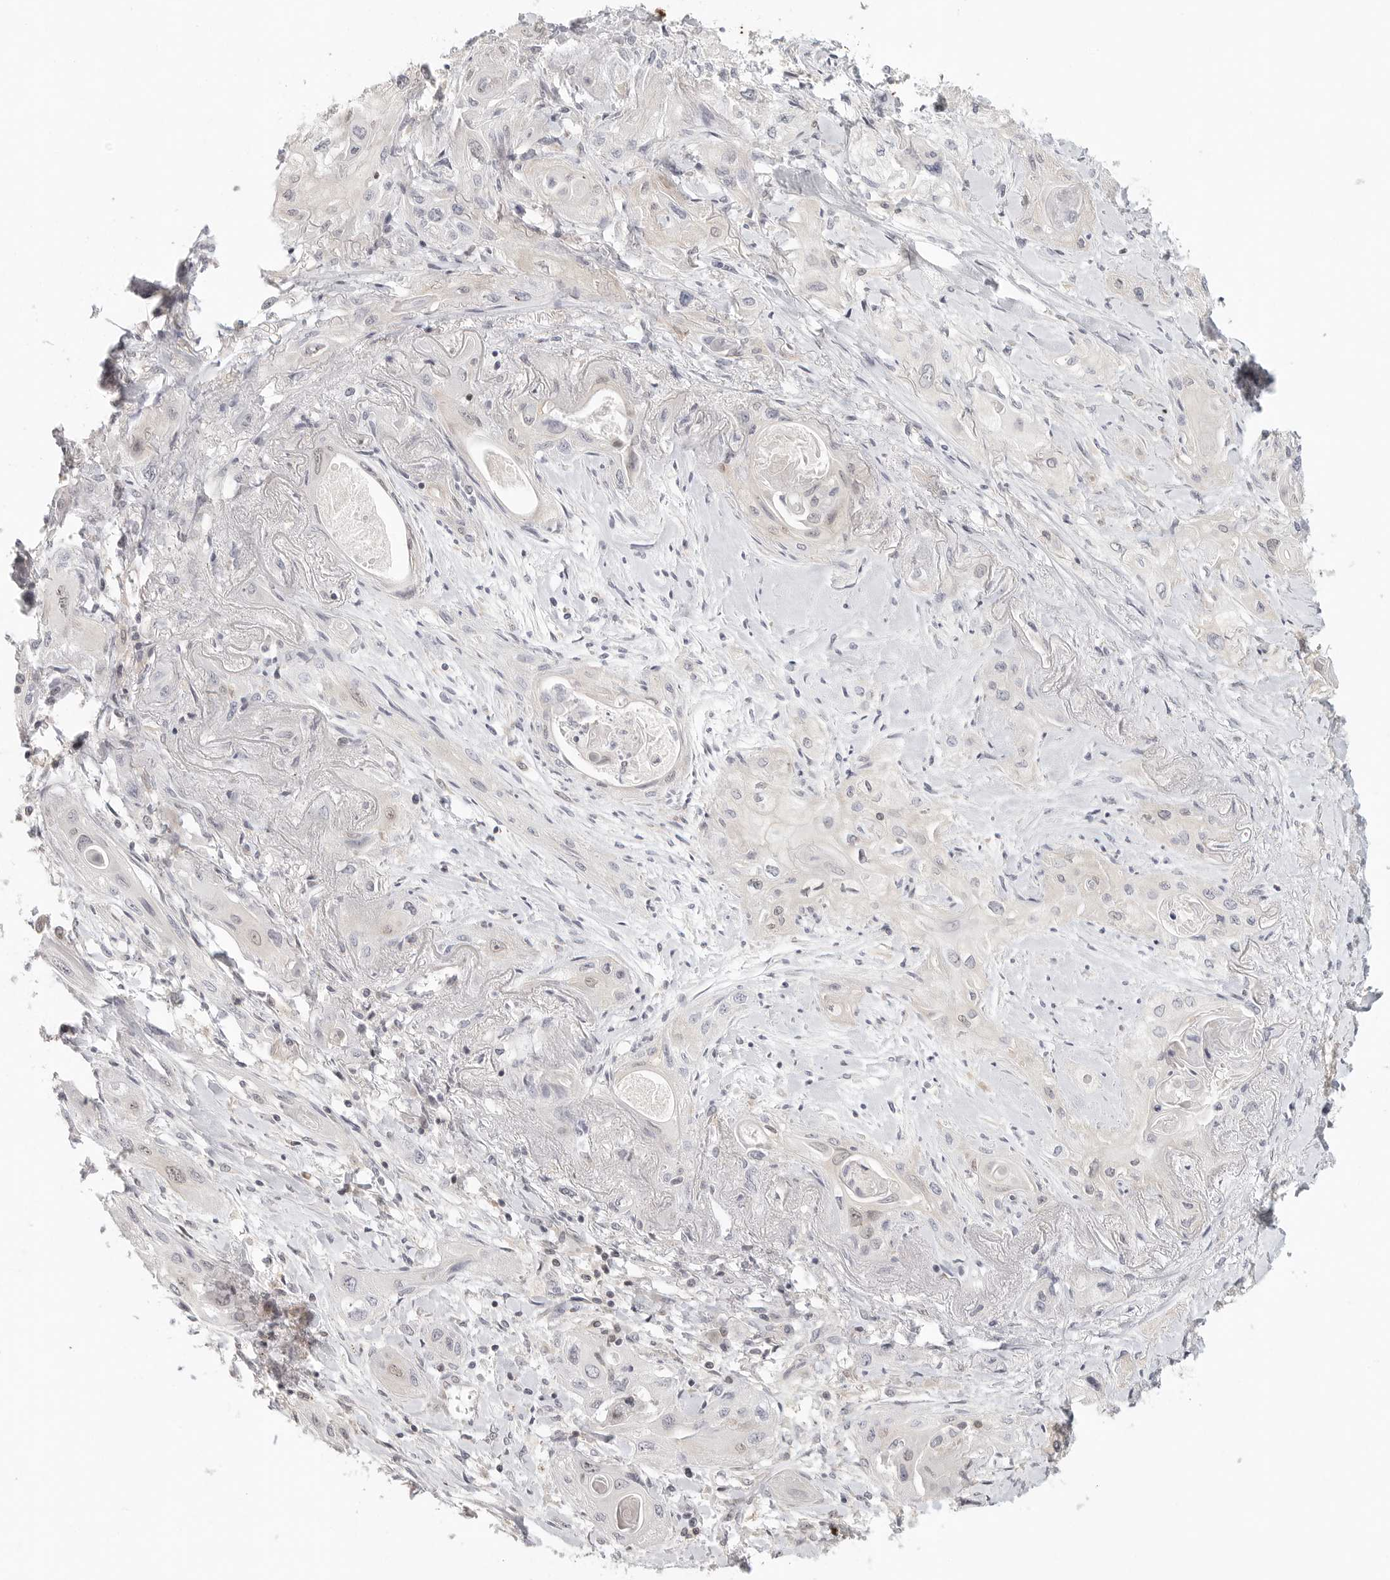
{"staining": {"intensity": "negative", "quantity": "none", "location": "none"}, "tissue": "lung cancer", "cell_type": "Tumor cells", "image_type": "cancer", "snomed": [{"axis": "morphology", "description": "Squamous cell carcinoma, NOS"}, {"axis": "topography", "description": "Lung"}], "caption": "A photomicrograph of lung cancer stained for a protein demonstrates no brown staining in tumor cells. (Immunohistochemistry, brightfield microscopy, high magnification).", "gene": "HDAC6", "patient": {"sex": "female", "age": 47}}